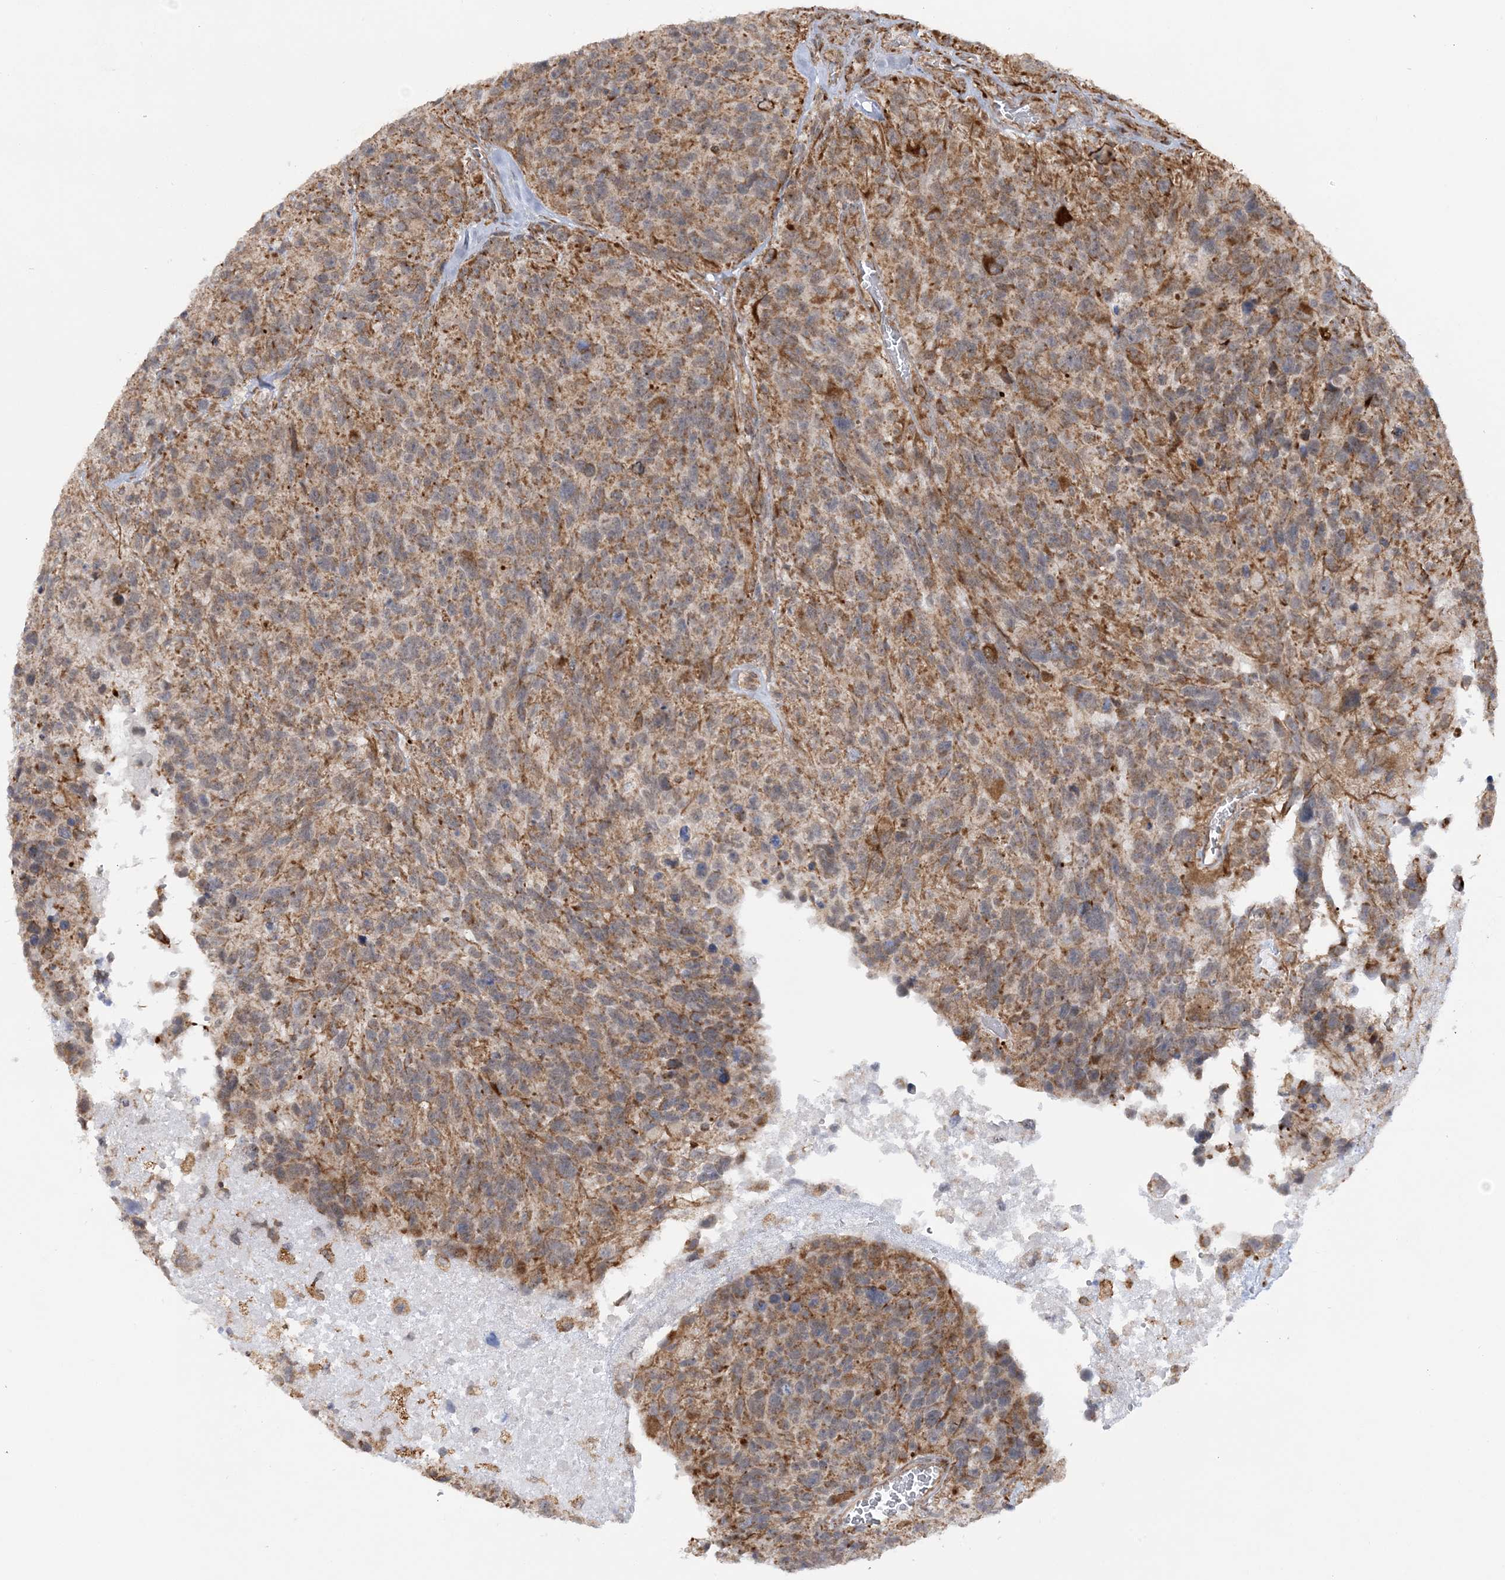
{"staining": {"intensity": "moderate", "quantity": ">75%", "location": "cytoplasmic/membranous"}, "tissue": "glioma", "cell_type": "Tumor cells", "image_type": "cancer", "snomed": [{"axis": "morphology", "description": "Glioma, malignant, High grade"}, {"axis": "topography", "description": "Brain"}], "caption": "Protein staining by immunohistochemistry (IHC) demonstrates moderate cytoplasmic/membranous expression in about >75% of tumor cells in glioma.", "gene": "MRPL47", "patient": {"sex": "male", "age": 69}}